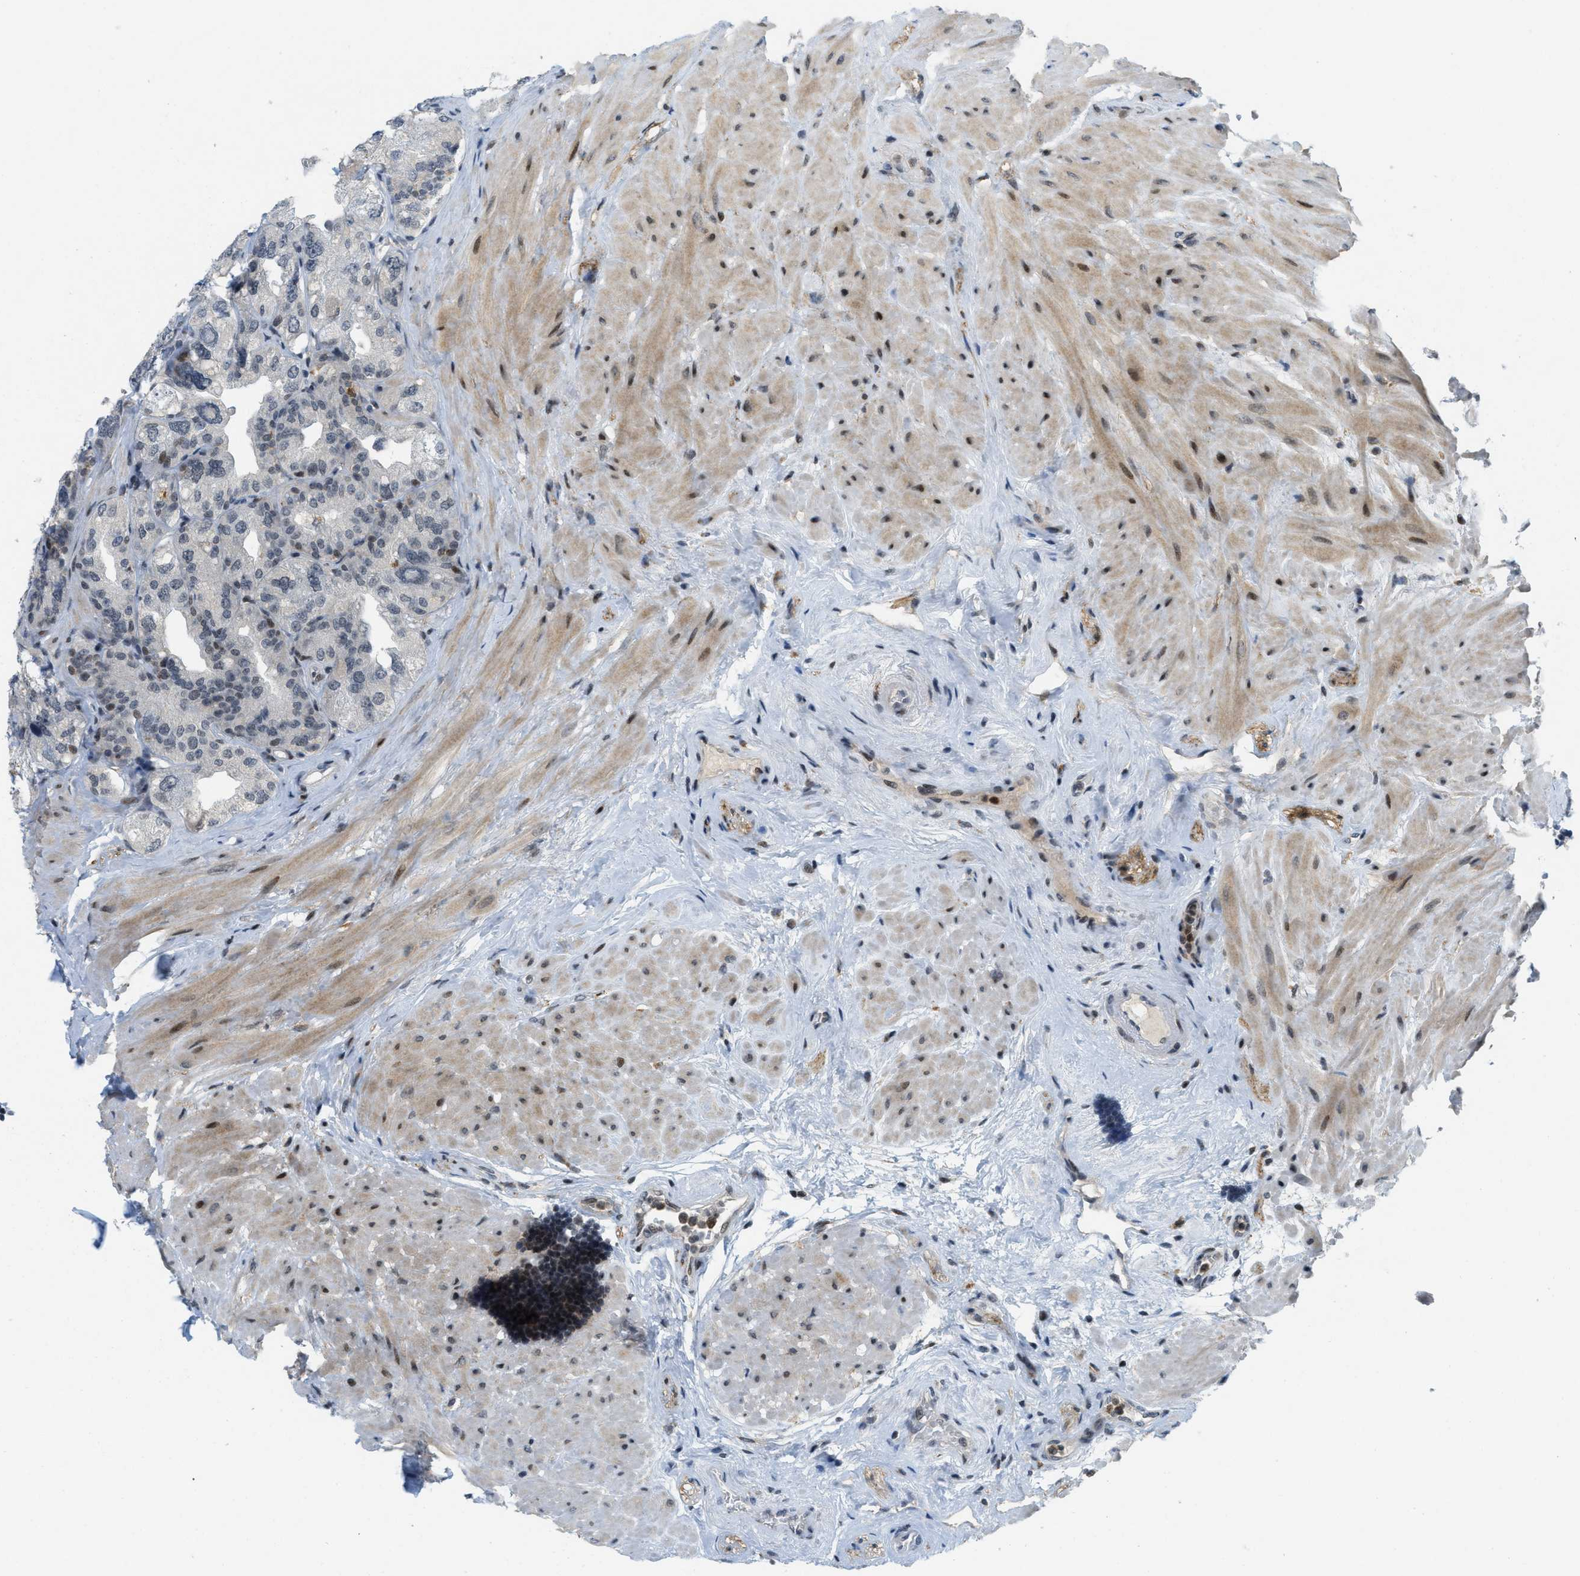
{"staining": {"intensity": "strong", "quantity": "25%-75%", "location": "nuclear"}, "tissue": "seminal vesicle", "cell_type": "Glandular cells", "image_type": "normal", "snomed": [{"axis": "morphology", "description": "Normal tissue, NOS"}, {"axis": "topography", "description": "Seminal veicle"}], "caption": "IHC staining of normal seminal vesicle, which exhibits high levels of strong nuclear expression in approximately 25%-75% of glandular cells indicating strong nuclear protein staining. The staining was performed using DAB (brown) for protein detection and nuclei were counterstained in hematoxylin (blue).", "gene": "ING1", "patient": {"sex": "male", "age": 68}}